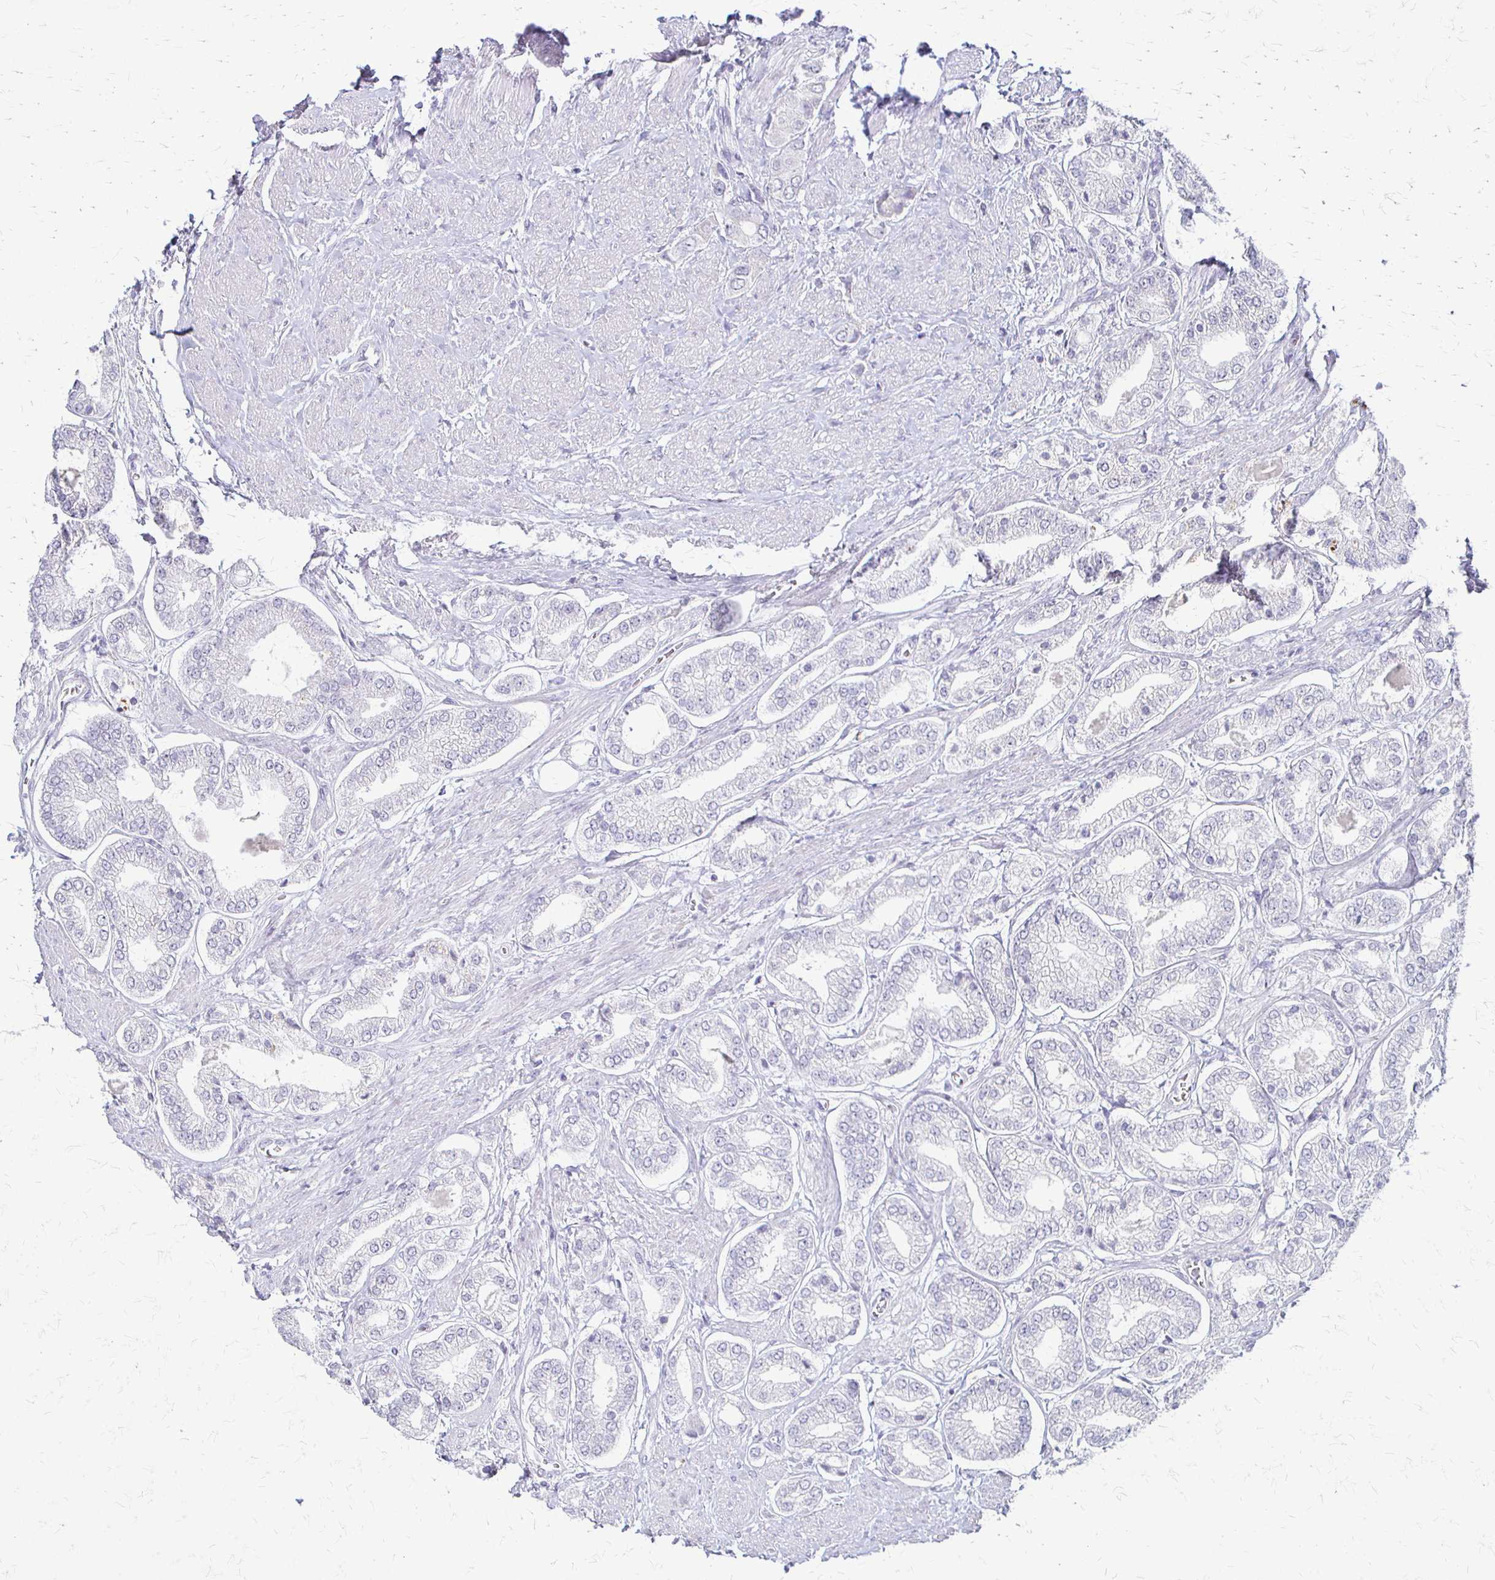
{"staining": {"intensity": "negative", "quantity": "none", "location": "none"}, "tissue": "prostate cancer", "cell_type": "Tumor cells", "image_type": "cancer", "snomed": [{"axis": "morphology", "description": "Adenocarcinoma, Low grade"}, {"axis": "topography", "description": "Prostate"}], "caption": "The photomicrograph displays no significant positivity in tumor cells of prostate adenocarcinoma (low-grade).", "gene": "ACP5", "patient": {"sex": "male", "age": 69}}